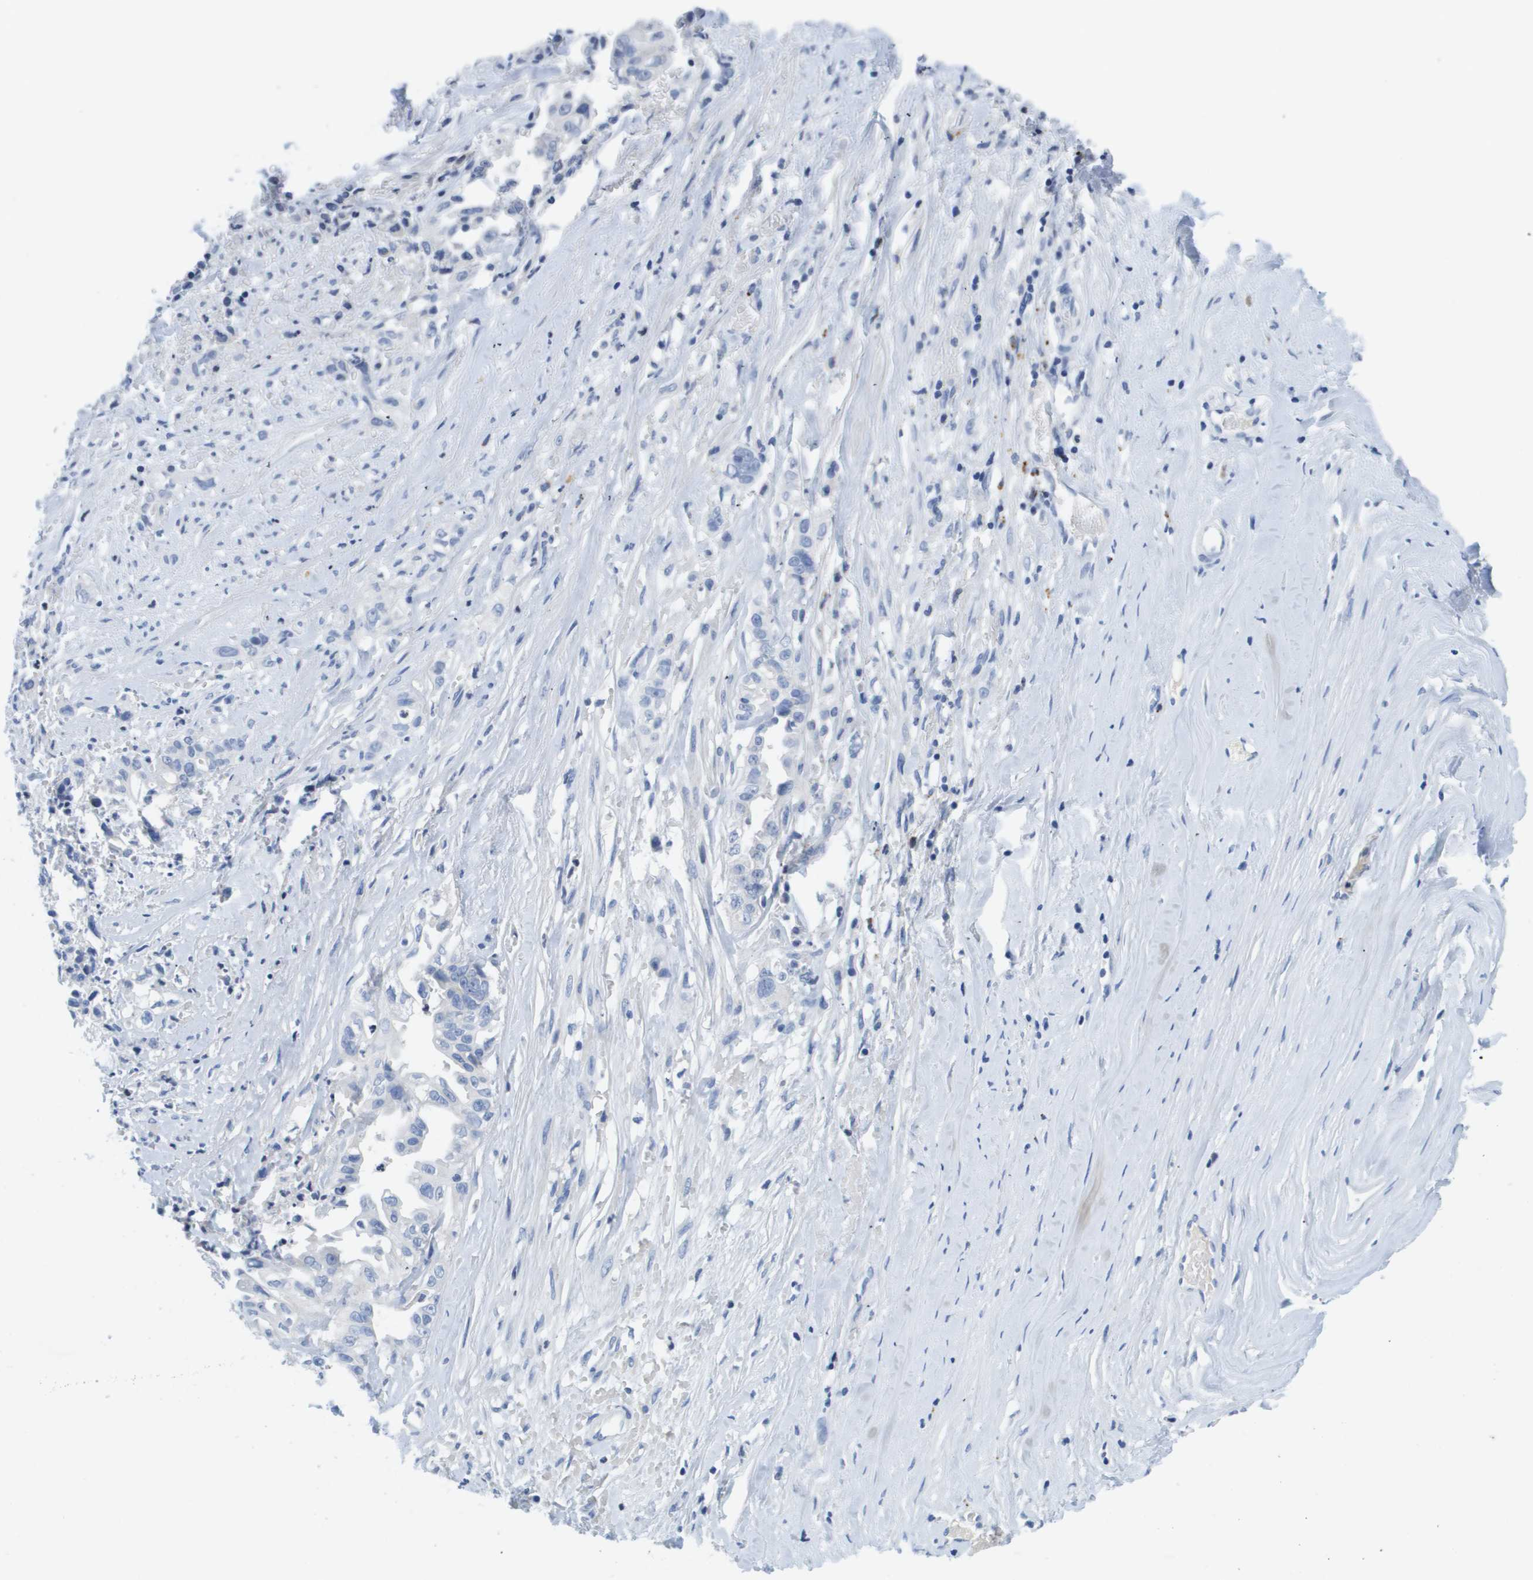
{"staining": {"intensity": "negative", "quantity": "none", "location": "none"}, "tissue": "liver cancer", "cell_type": "Tumor cells", "image_type": "cancer", "snomed": [{"axis": "morphology", "description": "Cholangiocarcinoma"}, {"axis": "topography", "description": "Liver"}], "caption": "Immunohistochemistry (IHC) image of neoplastic tissue: human cholangiocarcinoma (liver) stained with DAB displays no significant protein positivity in tumor cells. The staining was performed using DAB (3,3'-diaminobenzidine) to visualize the protein expression in brown, while the nuclei were stained in blue with hematoxylin (Magnification: 20x).", "gene": "MS4A1", "patient": {"sex": "female", "age": 70}}